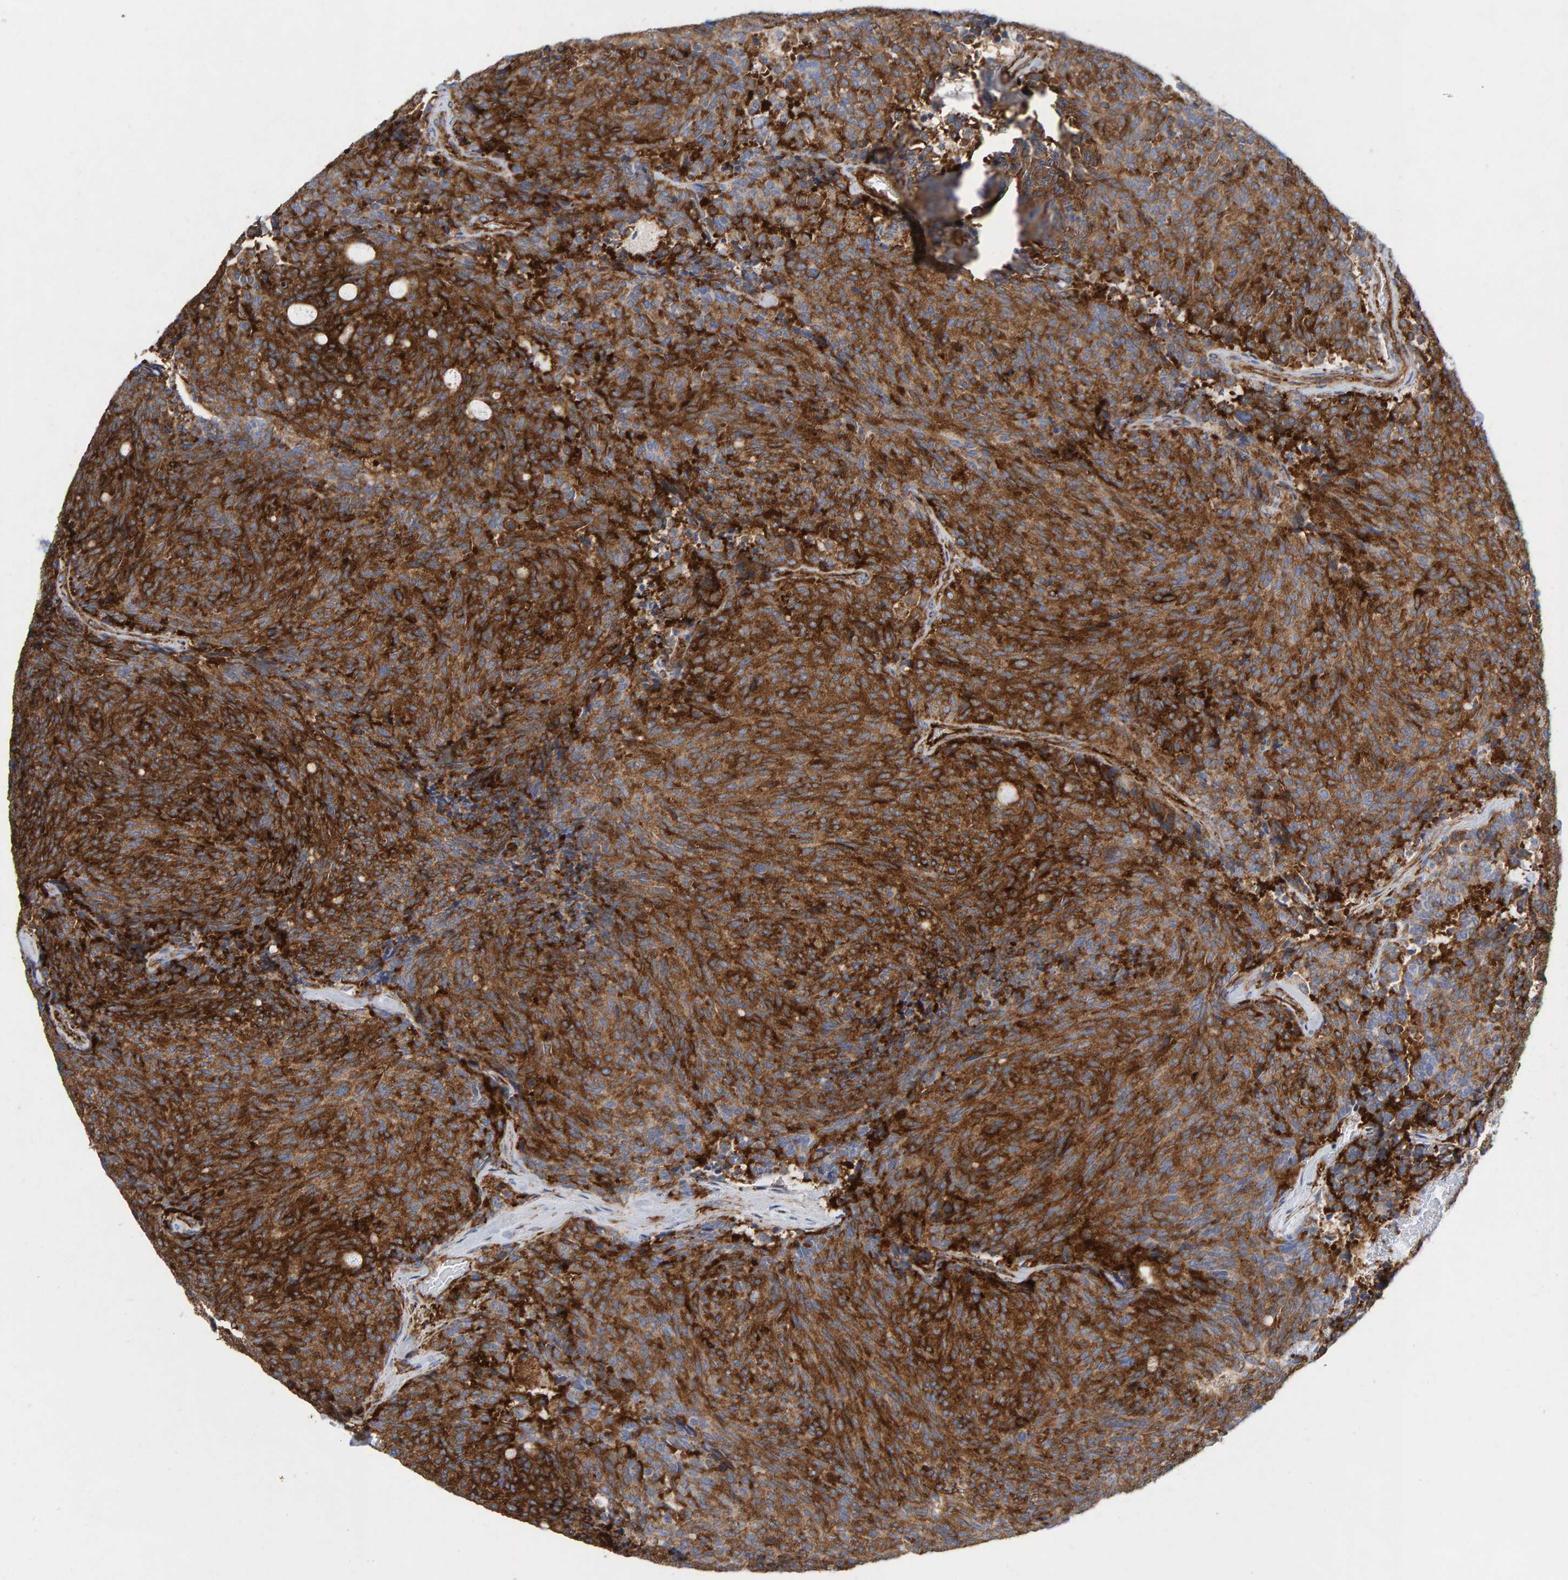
{"staining": {"intensity": "strong", "quantity": ">75%", "location": "cytoplasmic/membranous"}, "tissue": "carcinoid", "cell_type": "Tumor cells", "image_type": "cancer", "snomed": [{"axis": "morphology", "description": "Carcinoid, malignant, NOS"}, {"axis": "topography", "description": "Pancreas"}], "caption": "DAB (3,3'-diaminobenzidine) immunohistochemical staining of human carcinoid (malignant) reveals strong cytoplasmic/membranous protein expression in approximately >75% of tumor cells.", "gene": "MVP", "patient": {"sex": "female", "age": 54}}